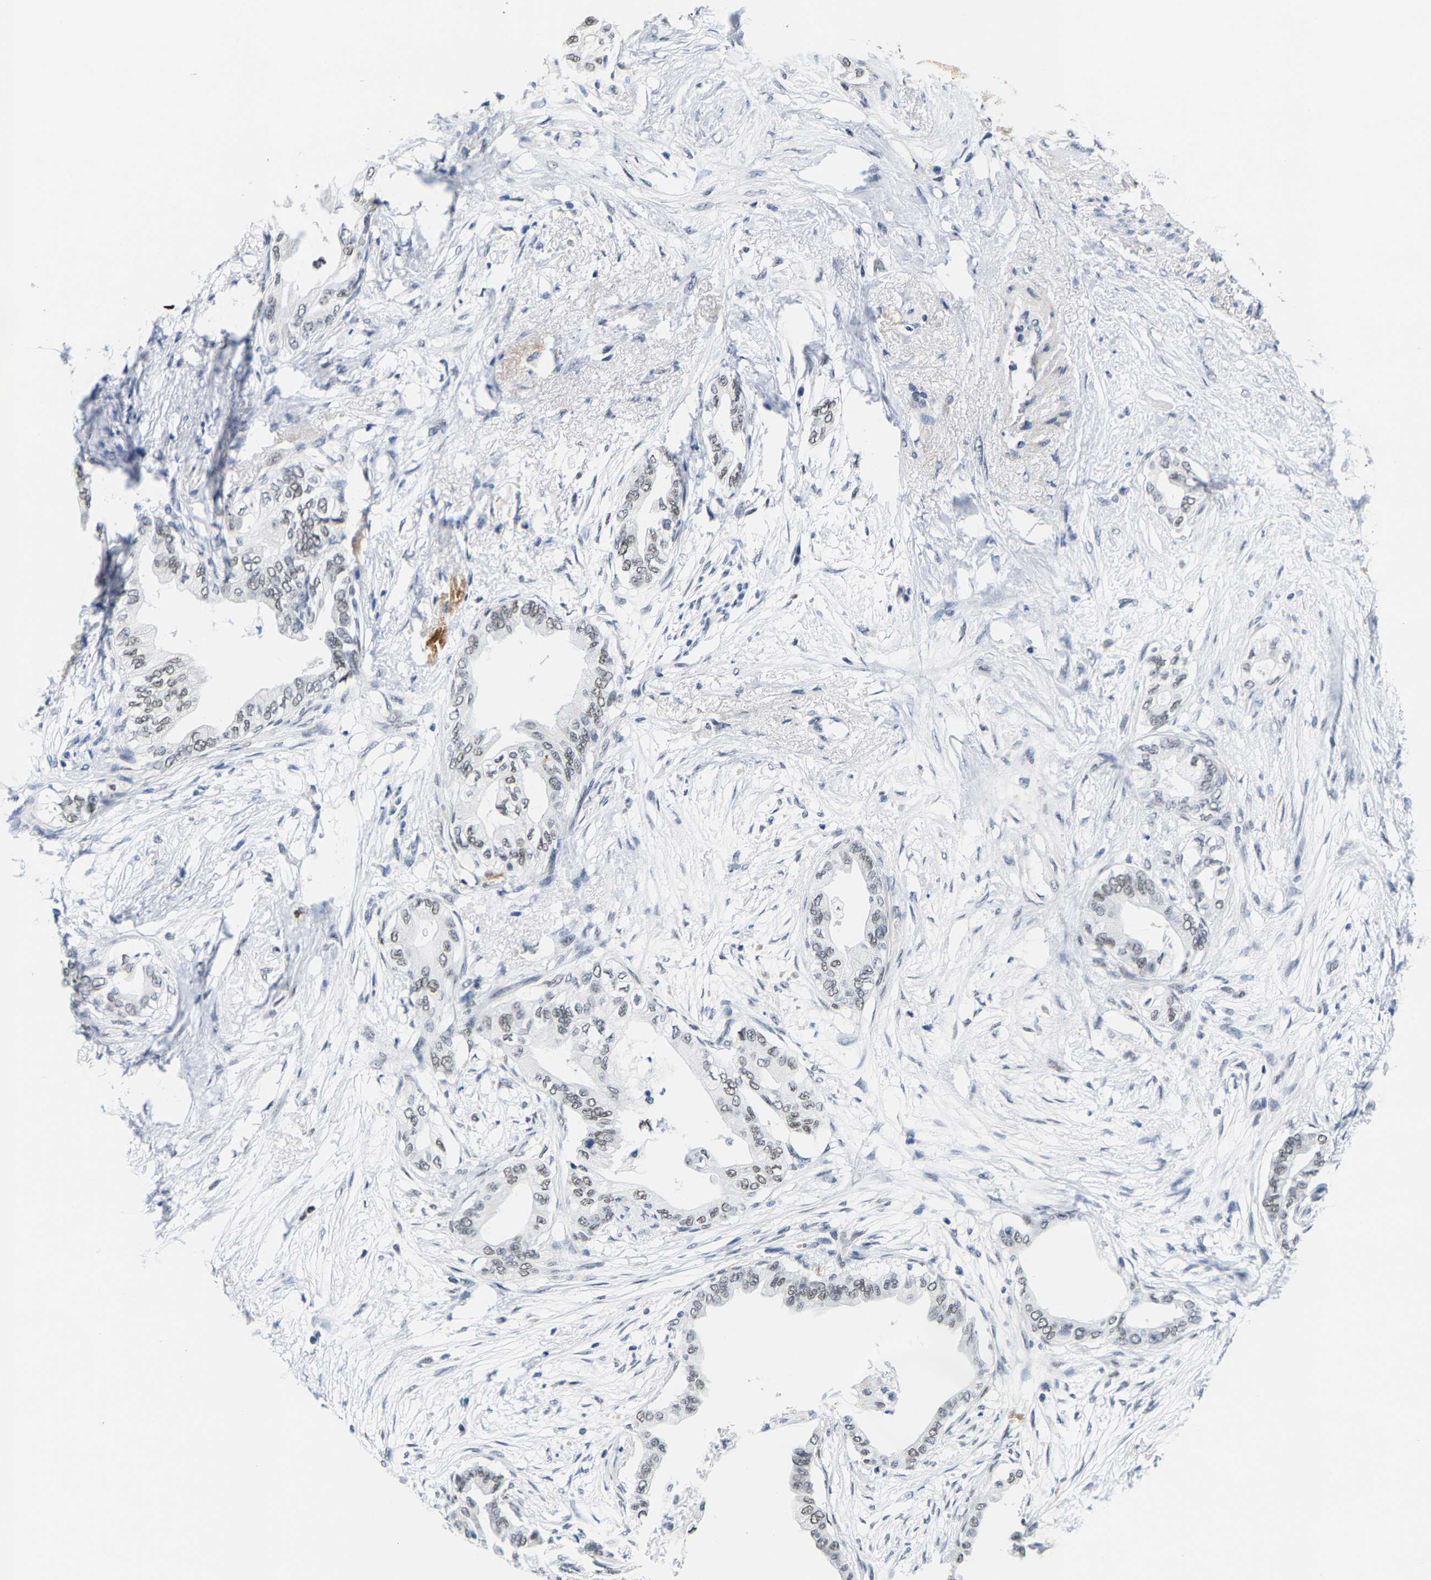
{"staining": {"intensity": "weak", "quantity": "25%-75%", "location": "nuclear"}, "tissue": "pancreatic cancer", "cell_type": "Tumor cells", "image_type": "cancer", "snomed": [{"axis": "morphology", "description": "Normal tissue, NOS"}, {"axis": "morphology", "description": "Adenocarcinoma, NOS"}, {"axis": "topography", "description": "Pancreas"}, {"axis": "topography", "description": "Duodenum"}], "caption": "Human pancreatic adenocarcinoma stained with a brown dye displays weak nuclear positive staining in approximately 25%-75% of tumor cells.", "gene": "SETD1B", "patient": {"sex": "female", "age": 60}}